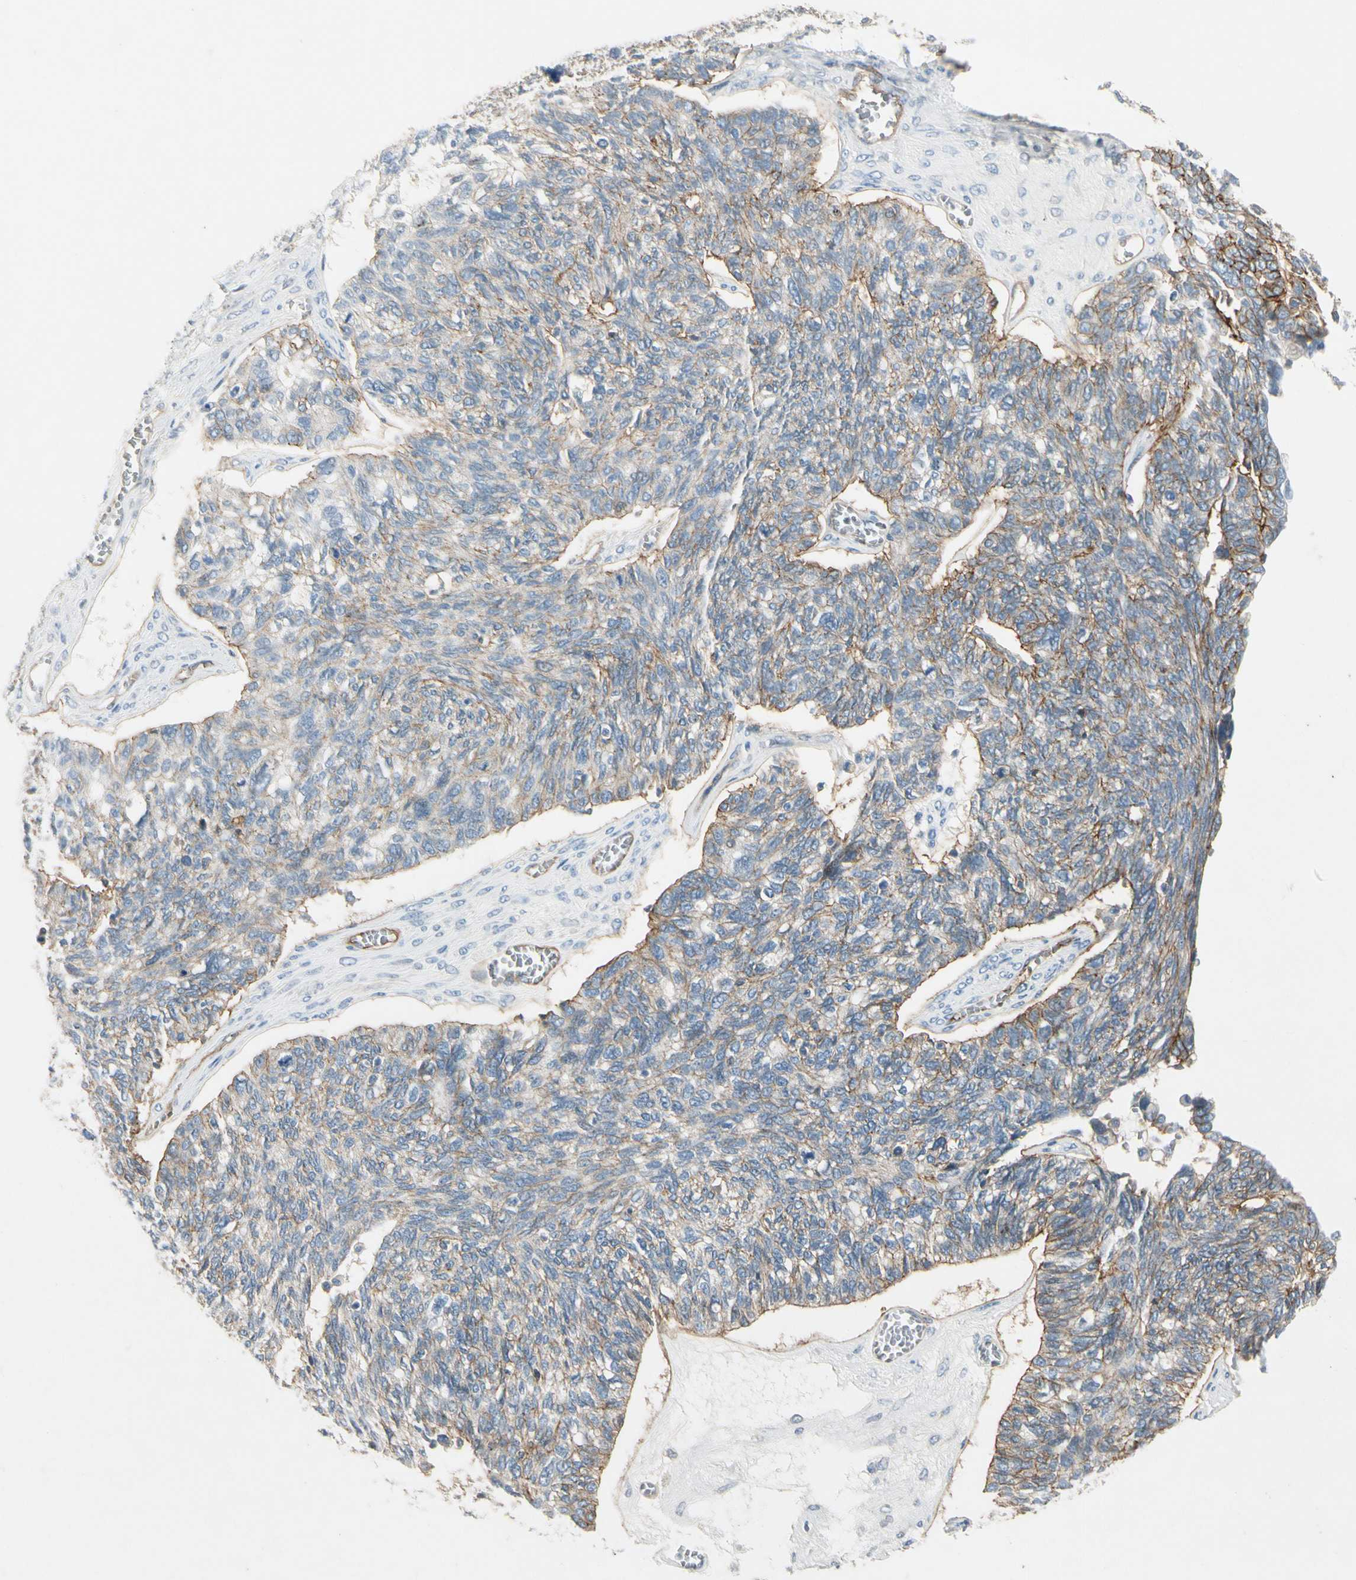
{"staining": {"intensity": "weak", "quantity": ">75%", "location": "cytoplasmic/membranous"}, "tissue": "ovarian cancer", "cell_type": "Tumor cells", "image_type": "cancer", "snomed": [{"axis": "morphology", "description": "Cystadenocarcinoma, serous, NOS"}, {"axis": "topography", "description": "Ovary"}], "caption": "Protein analysis of ovarian cancer tissue shows weak cytoplasmic/membranous positivity in approximately >75% of tumor cells. The protein is stained brown, and the nuclei are stained in blue (DAB IHC with brightfield microscopy, high magnification).", "gene": "ITGA3", "patient": {"sex": "female", "age": 79}}